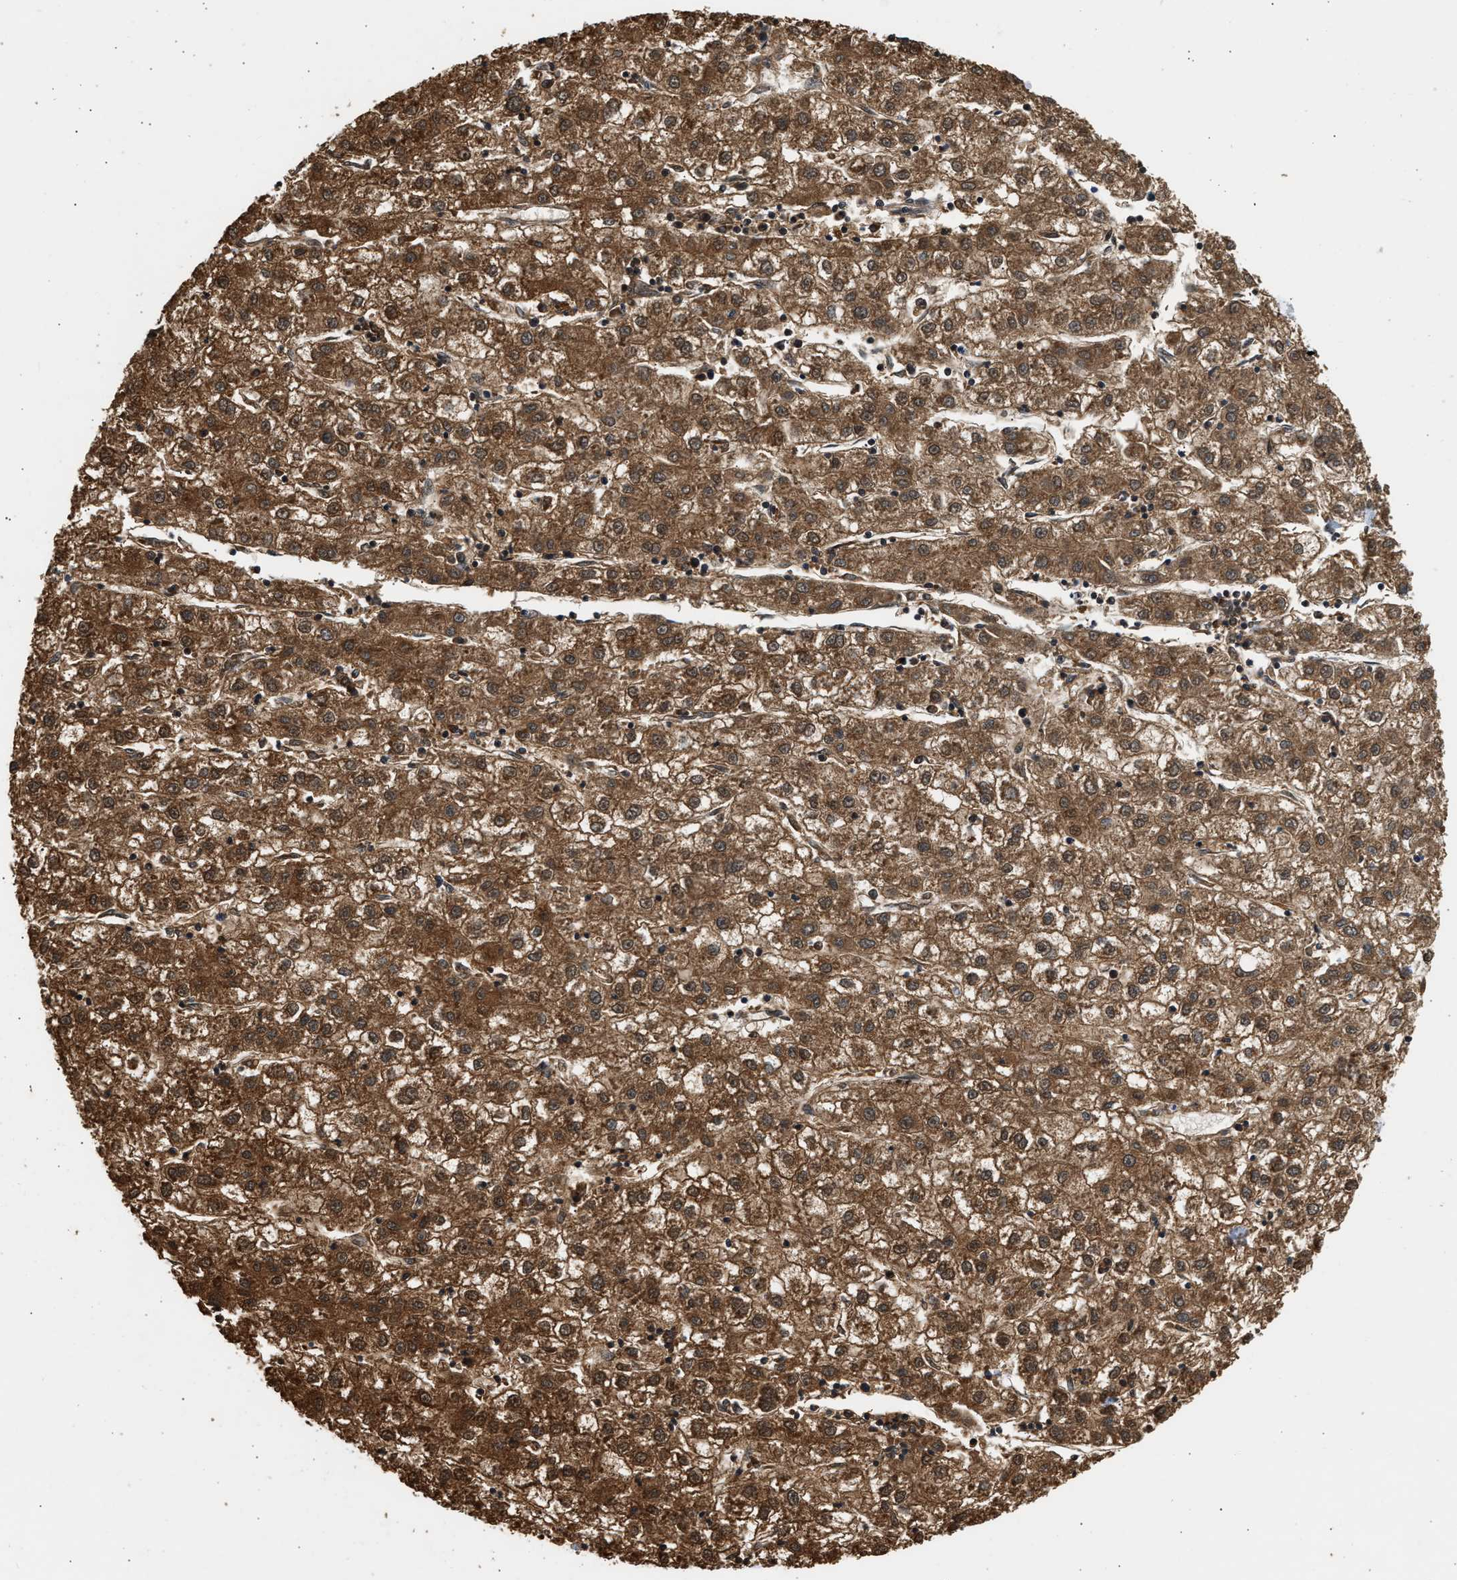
{"staining": {"intensity": "strong", "quantity": ">75%", "location": "cytoplasmic/membranous"}, "tissue": "liver cancer", "cell_type": "Tumor cells", "image_type": "cancer", "snomed": [{"axis": "morphology", "description": "Carcinoma, Hepatocellular, NOS"}, {"axis": "topography", "description": "Liver"}], "caption": "Tumor cells show strong cytoplasmic/membranous positivity in about >75% of cells in liver hepatocellular carcinoma.", "gene": "DUSP14", "patient": {"sex": "male", "age": 72}}